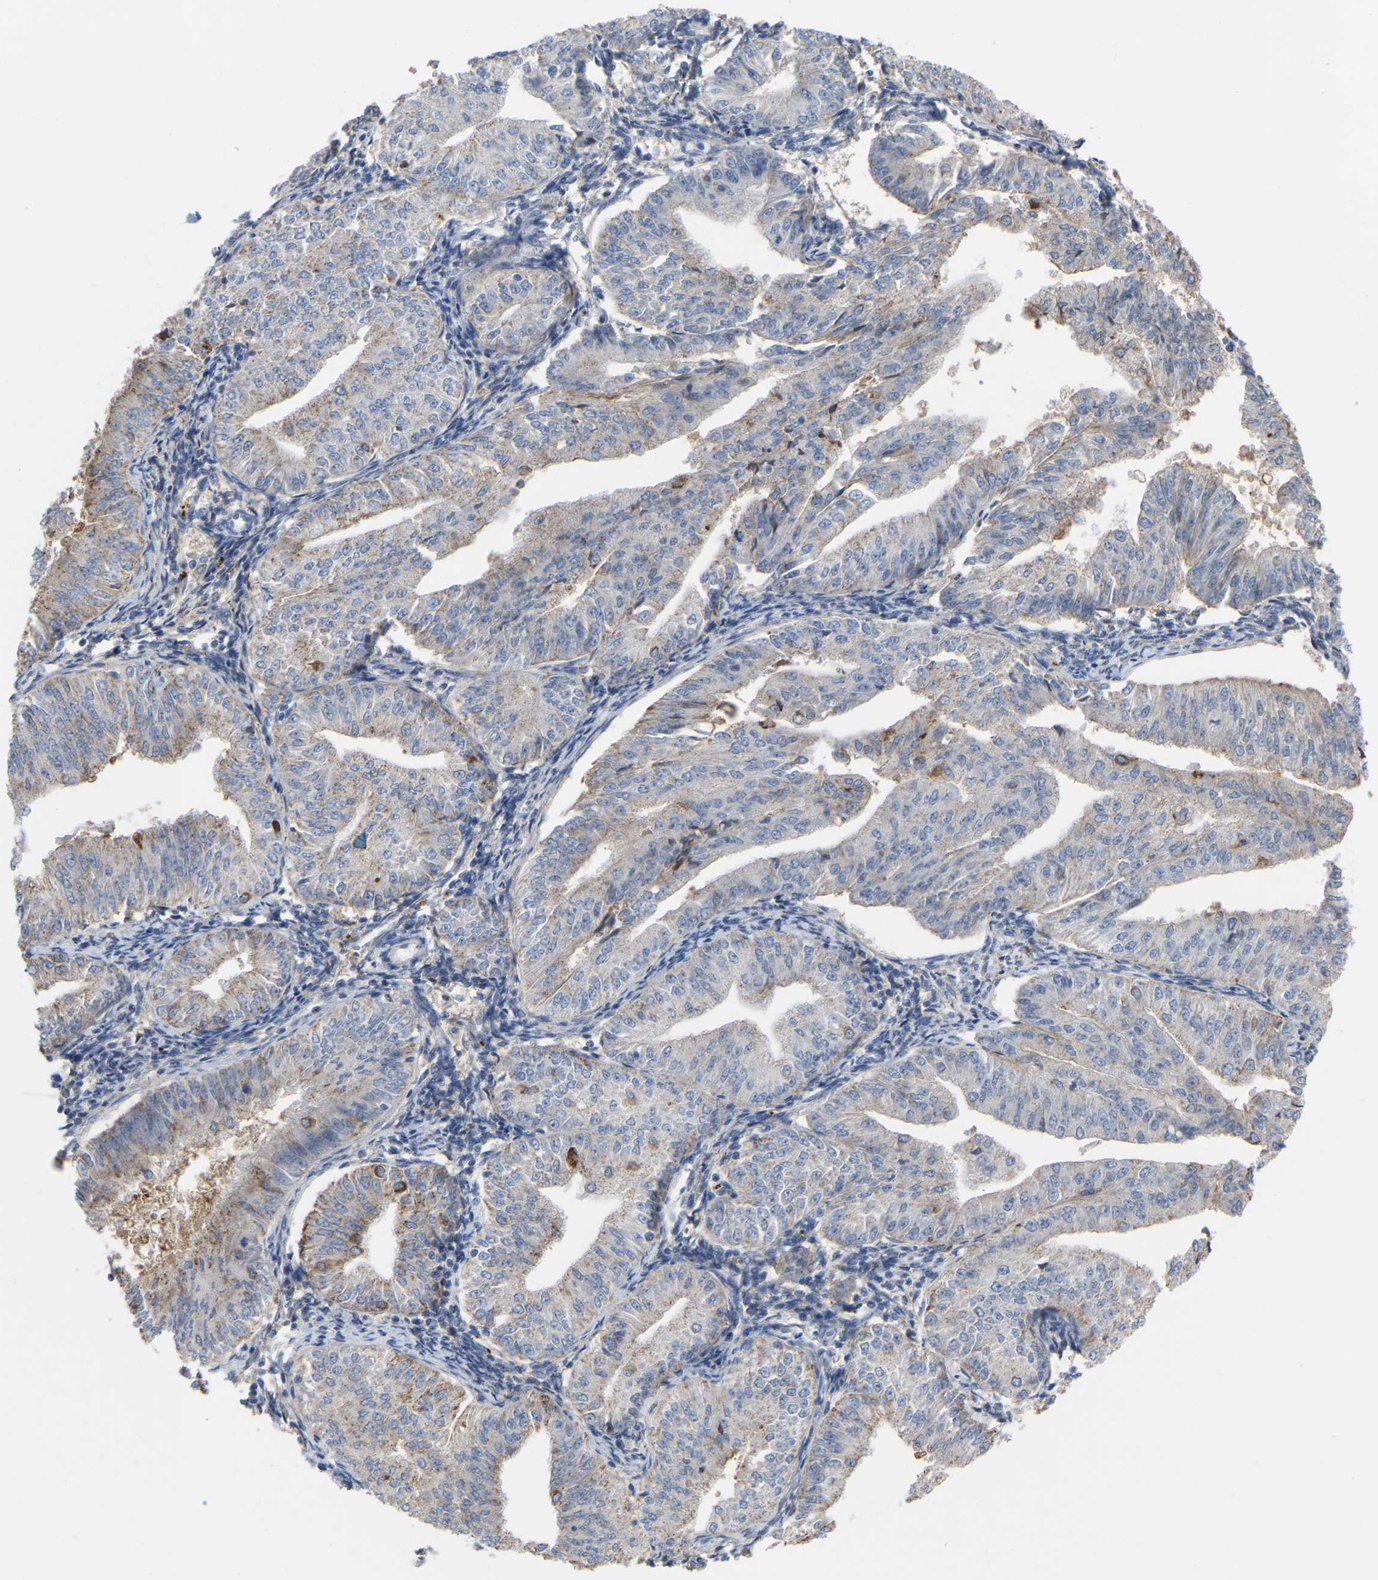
{"staining": {"intensity": "moderate", "quantity": "<25%", "location": "cytoplasmic/membranous"}, "tissue": "endometrial cancer", "cell_type": "Tumor cells", "image_type": "cancer", "snomed": [{"axis": "morphology", "description": "Normal tissue, NOS"}, {"axis": "morphology", "description": "Adenocarcinoma, NOS"}, {"axis": "topography", "description": "Endometrium"}], "caption": "Brown immunohistochemical staining in human endometrial cancer (adenocarcinoma) exhibits moderate cytoplasmic/membranous positivity in approximately <25% of tumor cells. The protein is shown in brown color, while the nuclei are stained blue.", "gene": "ZNF449", "patient": {"sex": "female", "age": 53}}